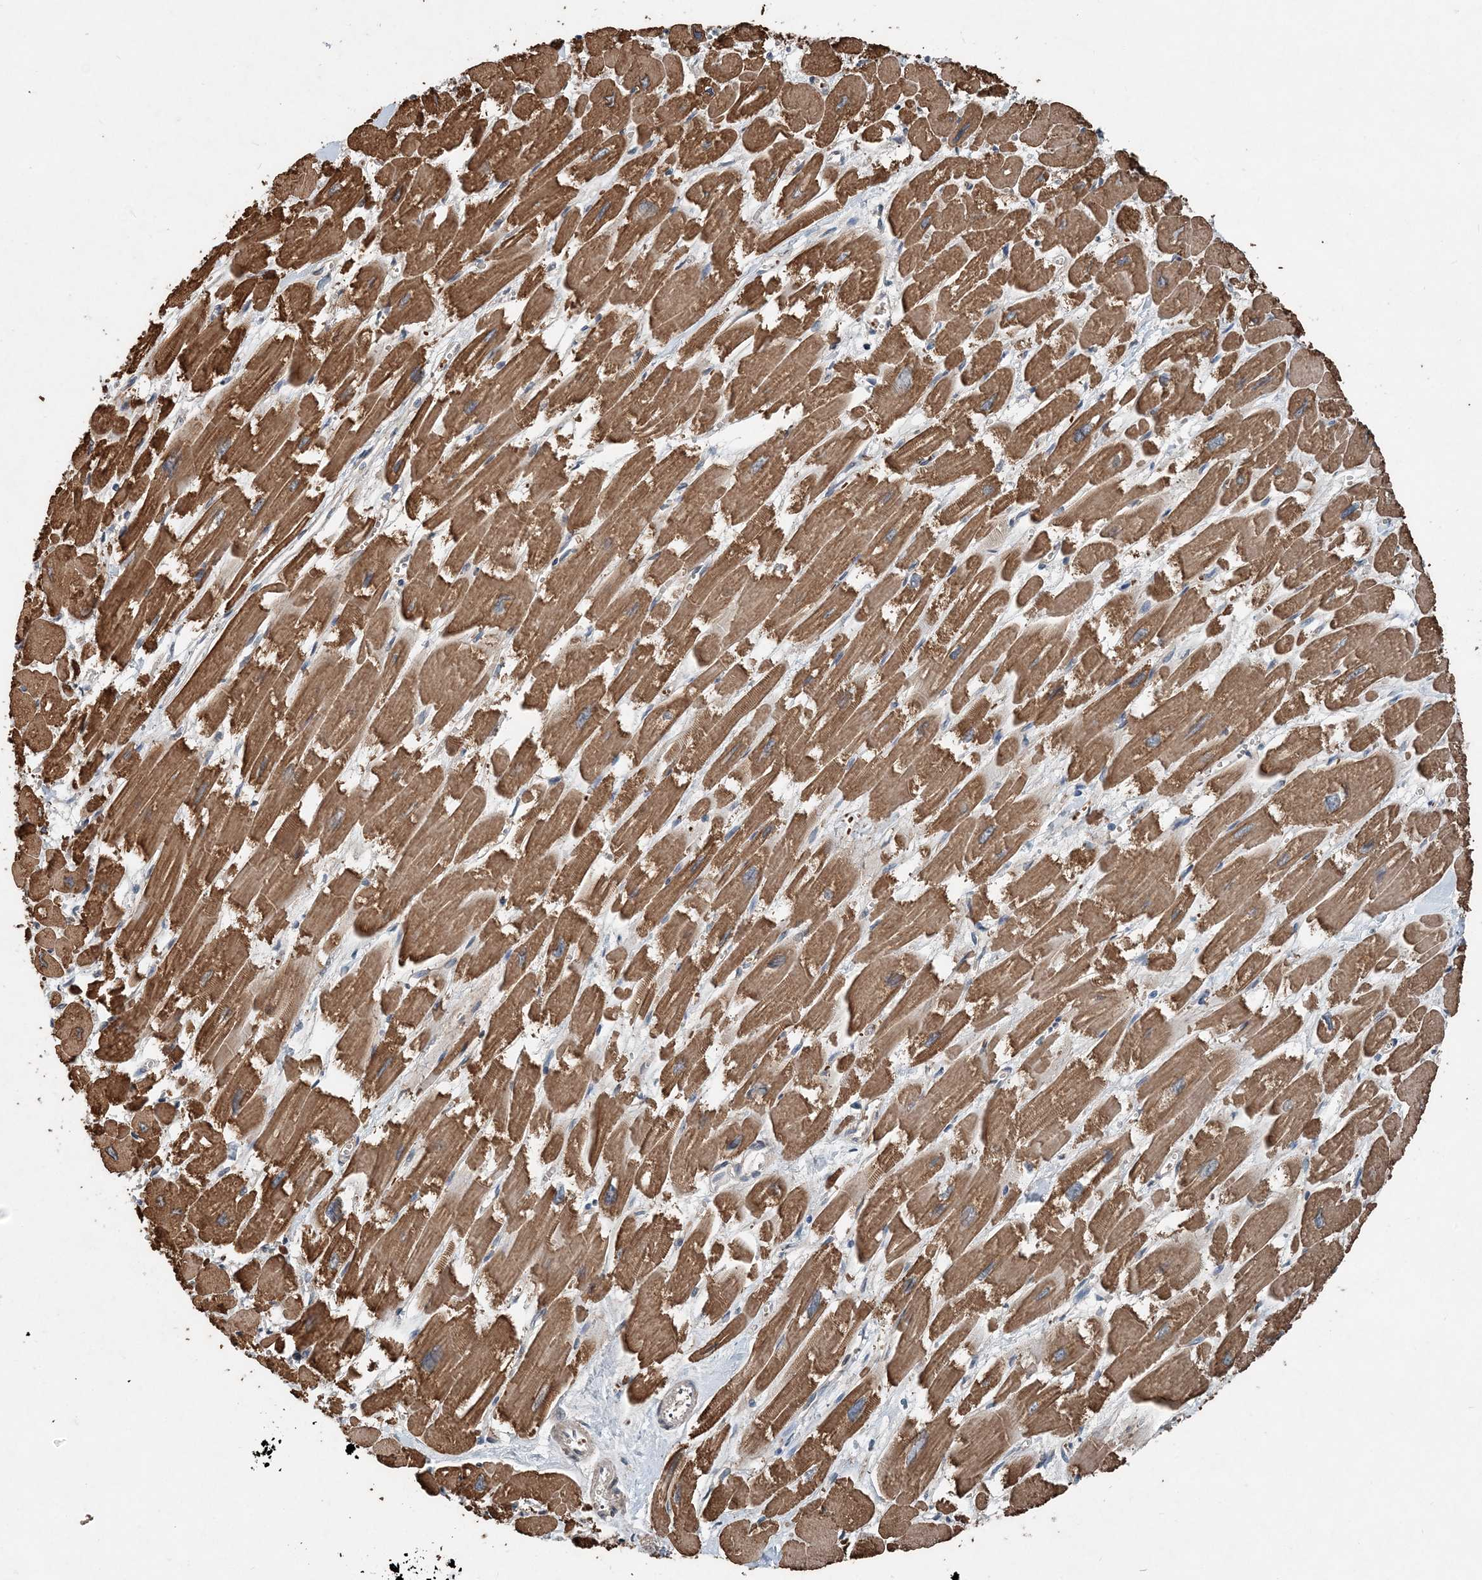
{"staining": {"intensity": "moderate", "quantity": ">75%", "location": "cytoplasmic/membranous"}, "tissue": "heart muscle", "cell_type": "Cardiomyocytes", "image_type": "normal", "snomed": [{"axis": "morphology", "description": "Normal tissue, NOS"}, {"axis": "topography", "description": "Heart"}], "caption": "Brown immunohistochemical staining in normal human heart muscle exhibits moderate cytoplasmic/membranous positivity in approximately >75% of cardiomyocytes. The staining was performed using DAB, with brown indicating positive protein expression. Nuclei are stained blue with hematoxylin.", "gene": "SMPD3", "patient": {"sex": "male", "age": 54}}